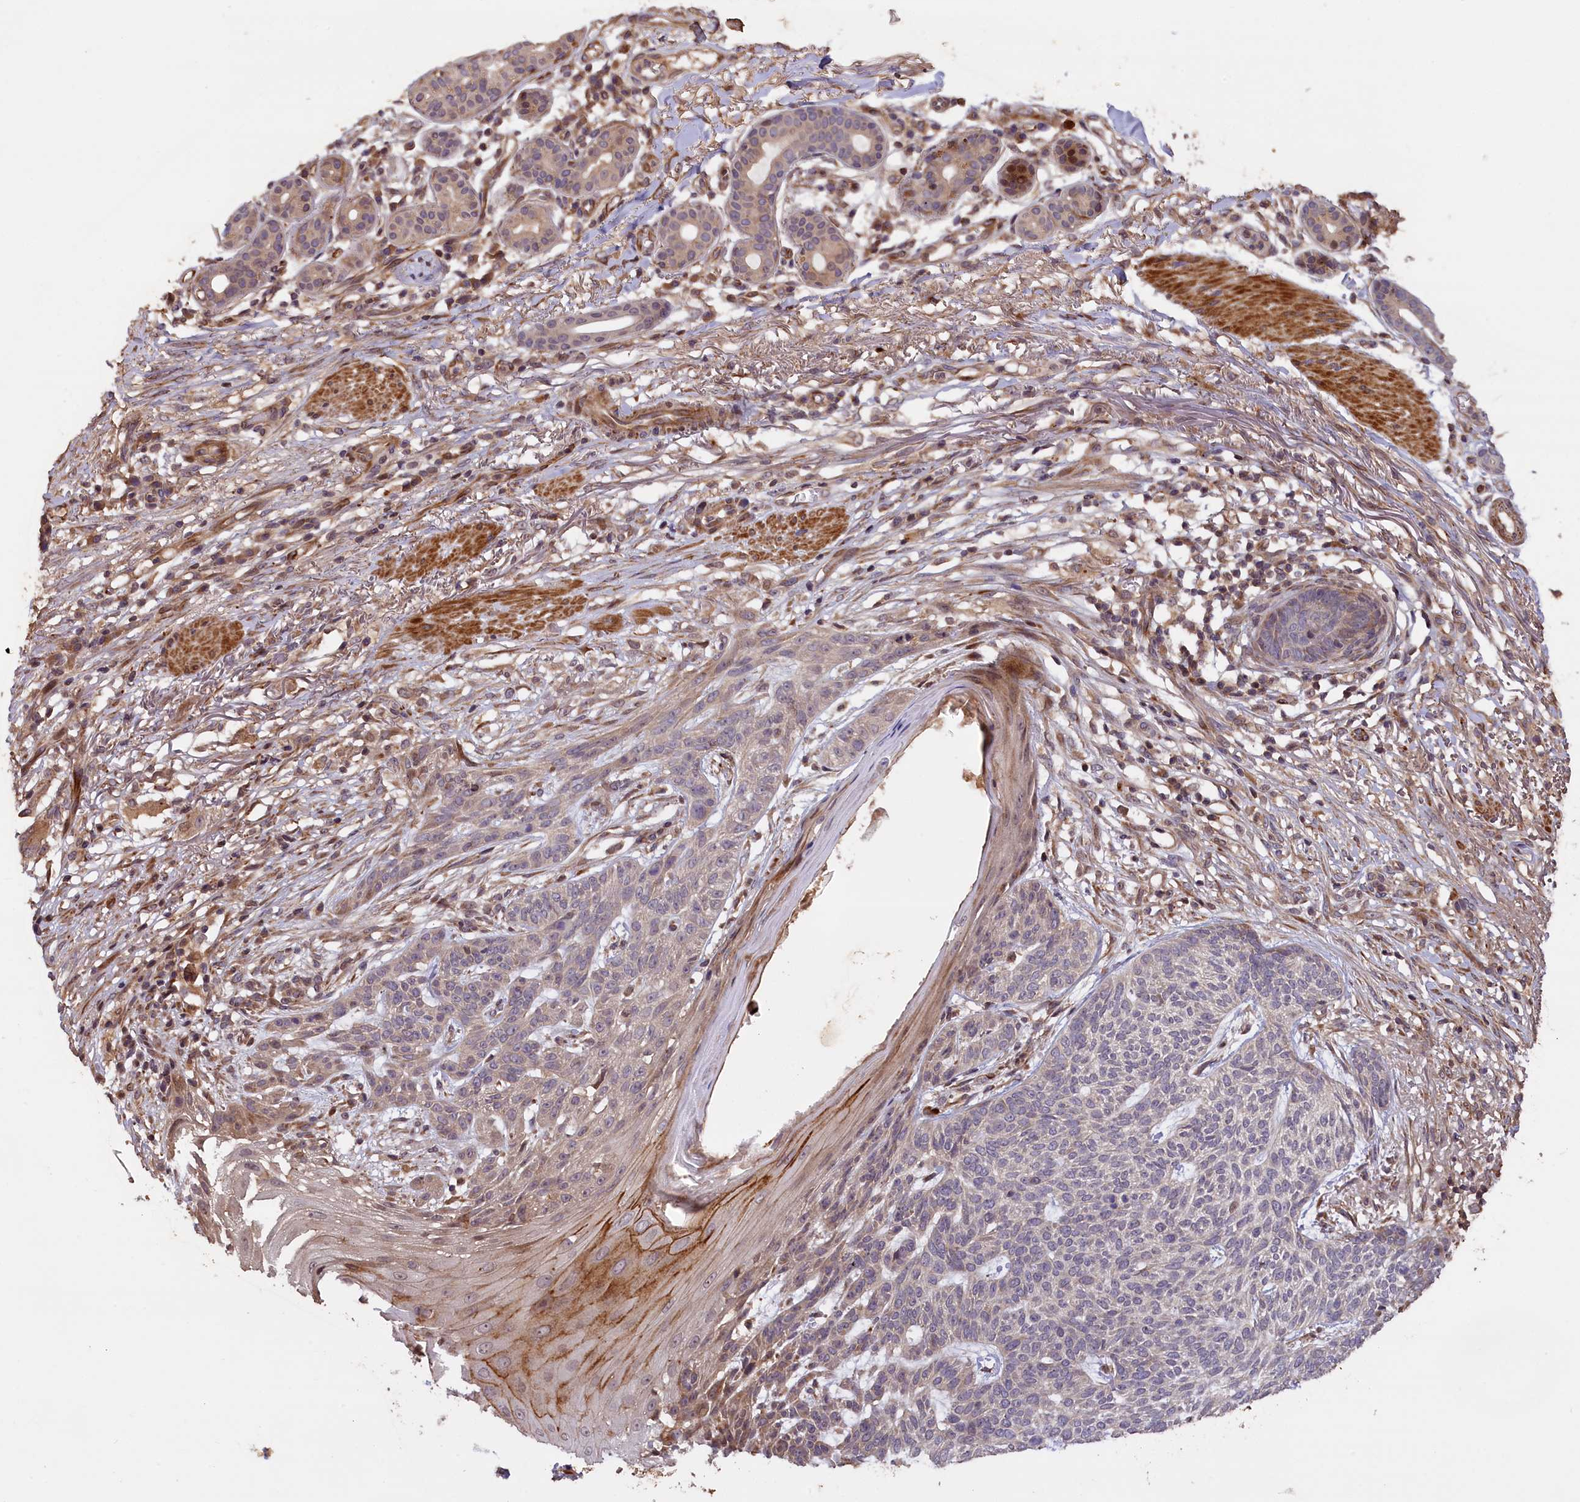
{"staining": {"intensity": "negative", "quantity": "none", "location": "none"}, "tissue": "skin cancer", "cell_type": "Tumor cells", "image_type": "cancer", "snomed": [{"axis": "morphology", "description": "Normal tissue, NOS"}, {"axis": "morphology", "description": "Basal cell carcinoma"}, {"axis": "topography", "description": "Skin"}], "caption": "This is a image of immunohistochemistry (IHC) staining of skin cancer, which shows no expression in tumor cells.", "gene": "DNAJB9", "patient": {"sex": "male", "age": 64}}